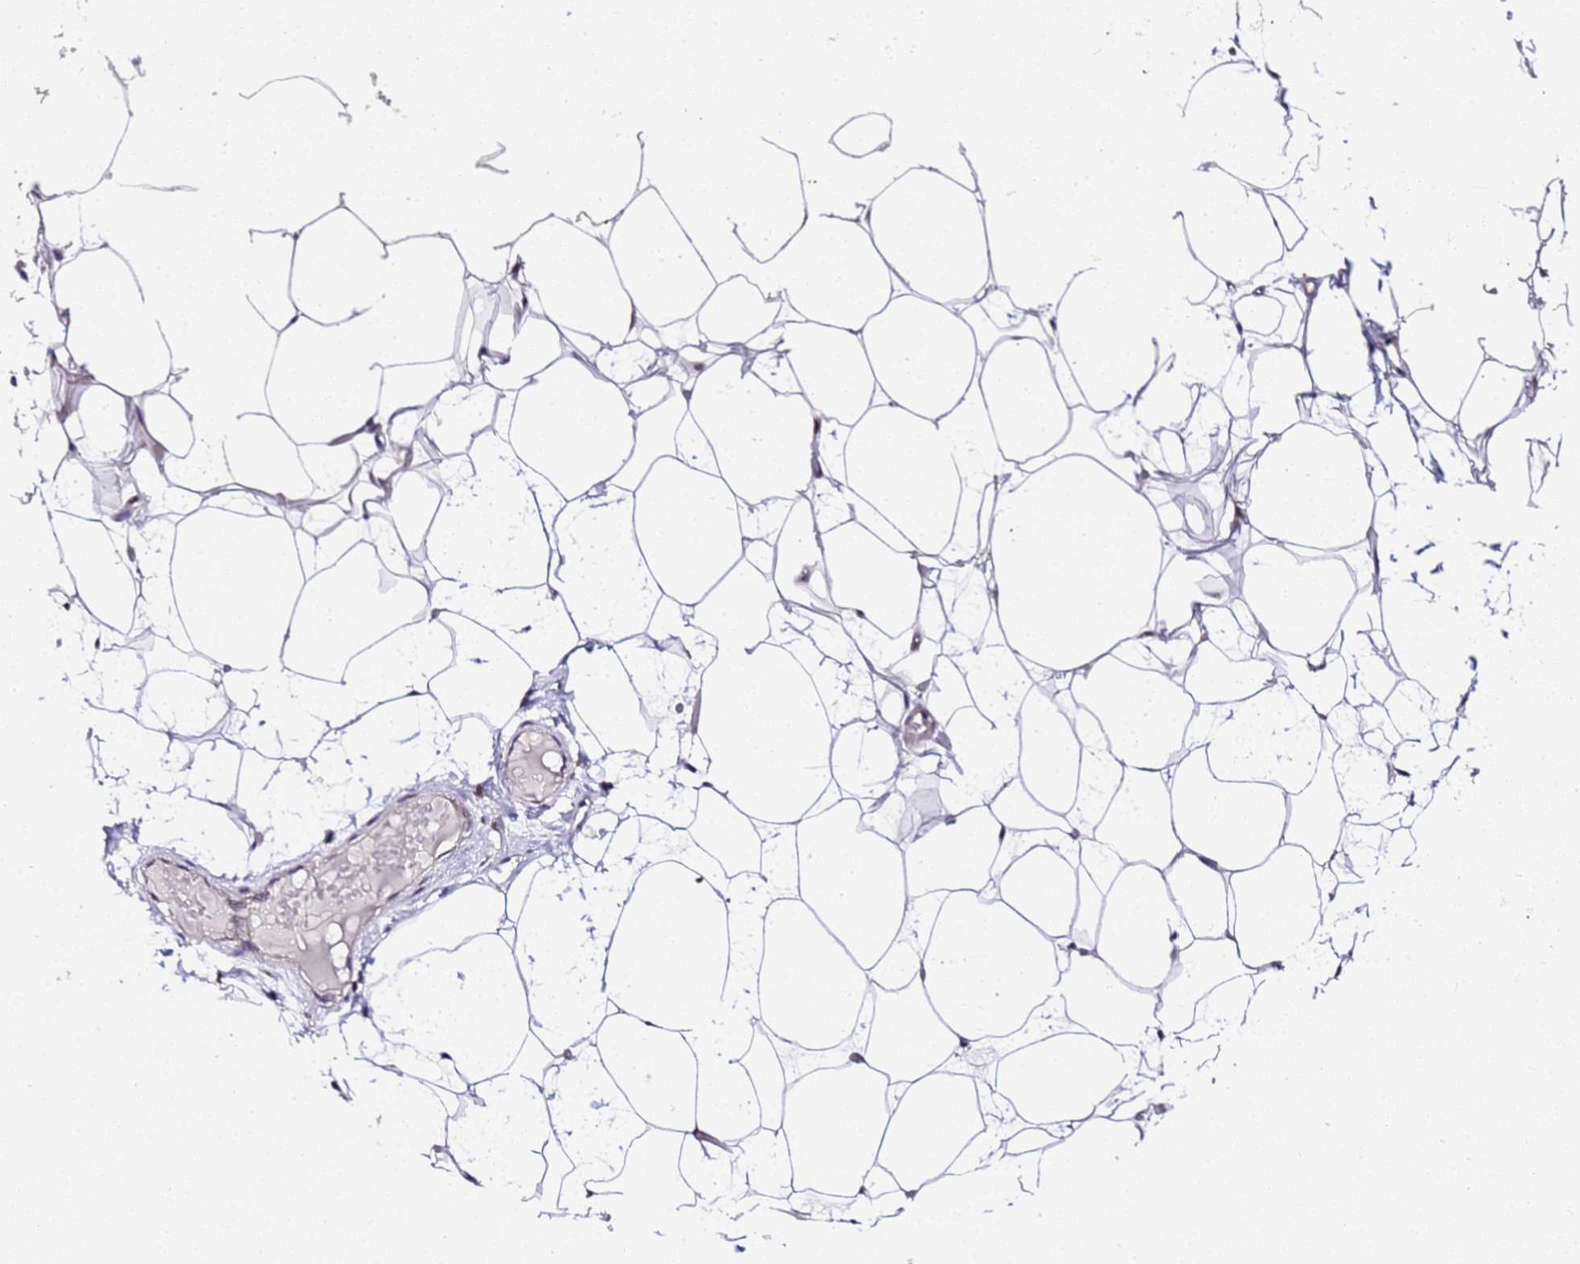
{"staining": {"intensity": "negative", "quantity": "none", "location": "none"}, "tissue": "adipose tissue", "cell_type": "Adipocytes", "image_type": "normal", "snomed": [{"axis": "morphology", "description": "Normal tissue, NOS"}, {"axis": "topography", "description": "Breast"}], "caption": "Immunohistochemistry (IHC) of unremarkable adipose tissue exhibits no staining in adipocytes. The staining was performed using DAB (3,3'-diaminobenzidine) to visualize the protein expression in brown, while the nuclei were stained in blue with hematoxylin (Magnification: 20x).", "gene": "SLX4IP", "patient": {"sex": "female", "age": 23}}